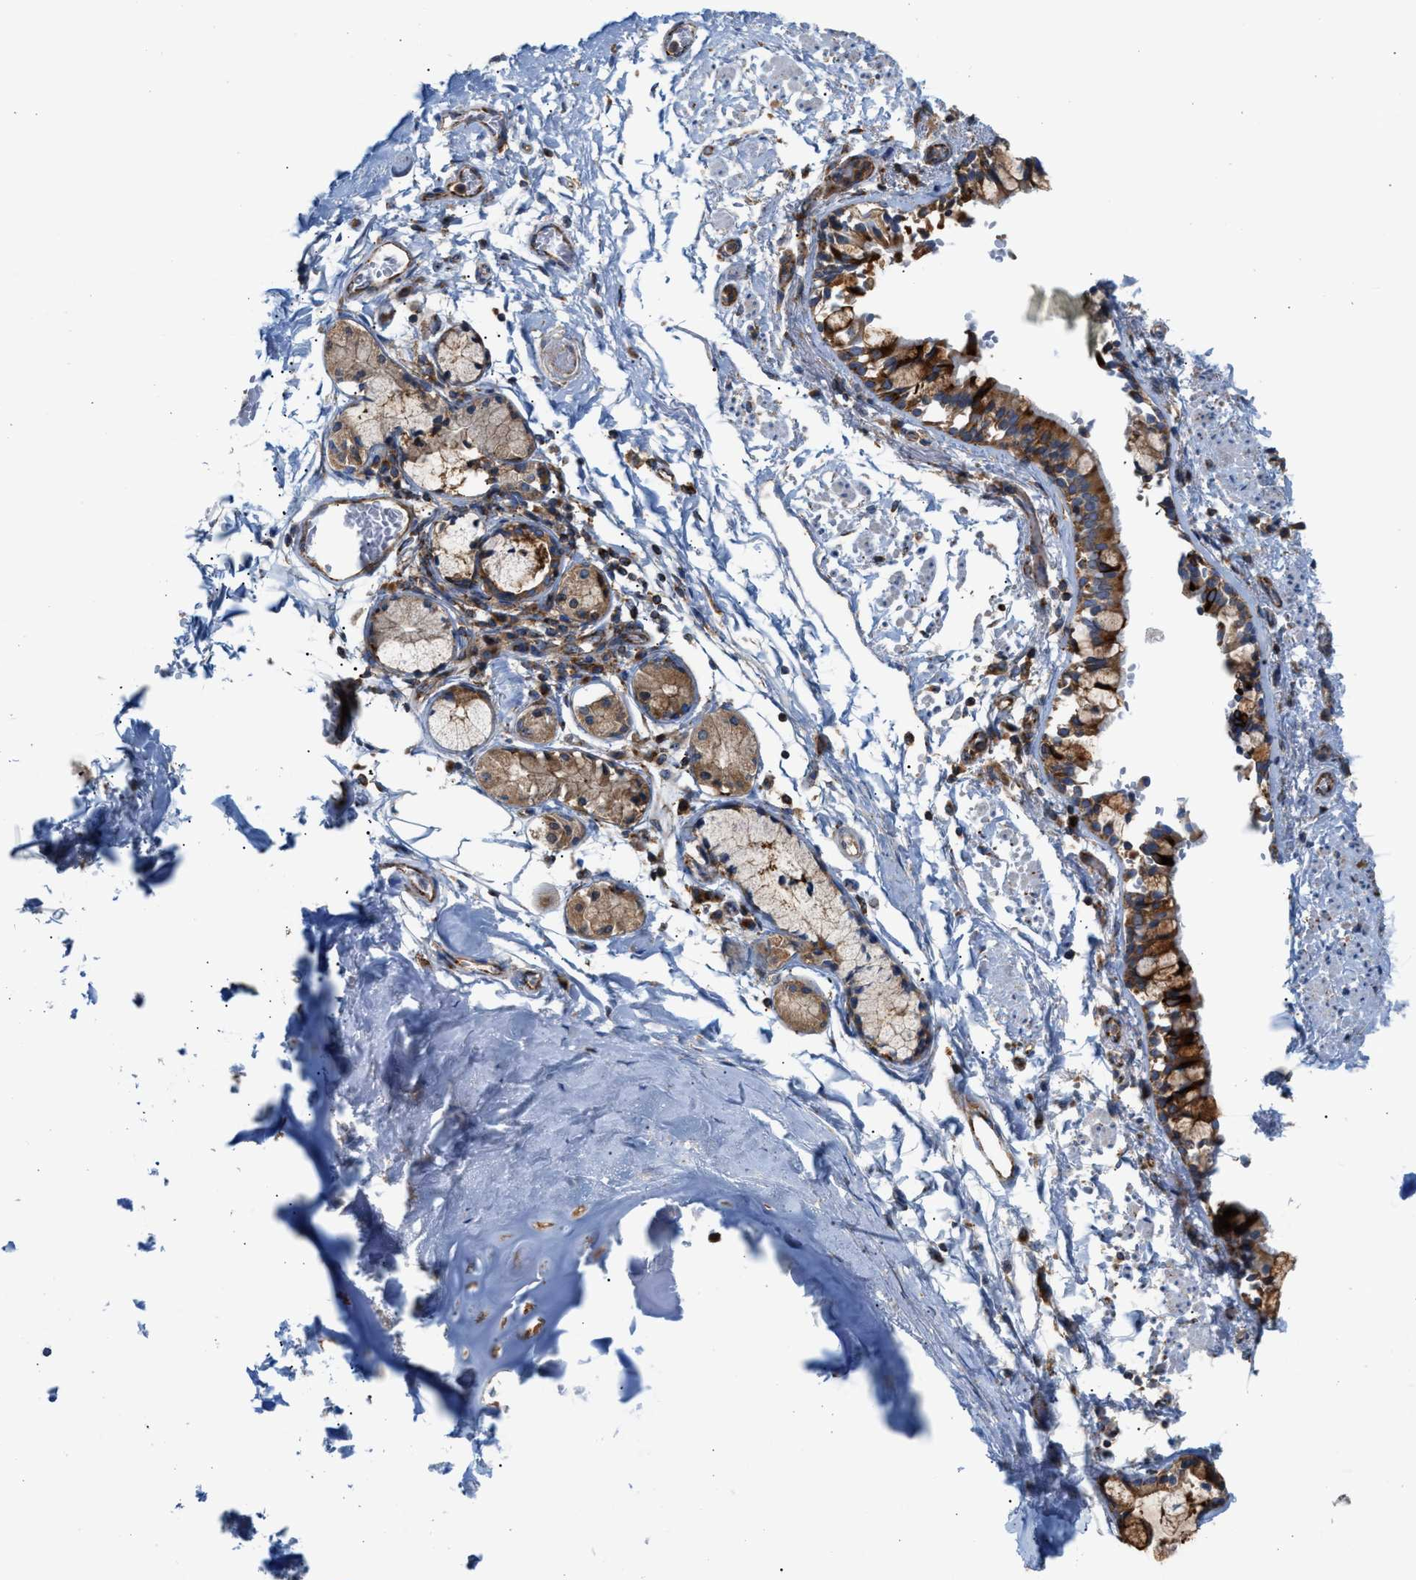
{"staining": {"intensity": "moderate", "quantity": "<25%", "location": "cytoplasmic/membranous"}, "tissue": "adipose tissue", "cell_type": "Adipocytes", "image_type": "normal", "snomed": [{"axis": "morphology", "description": "Normal tissue, NOS"}, {"axis": "topography", "description": "Cartilage tissue"}, {"axis": "topography", "description": "Lung"}], "caption": "DAB (3,3'-diaminobenzidine) immunohistochemical staining of benign adipose tissue exhibits moderate cytoplasmic/membranous protein staining in about <25% of adipocytes.", "gene": "TBC1D15", "patient": {"sex": "female", "age": 77}}